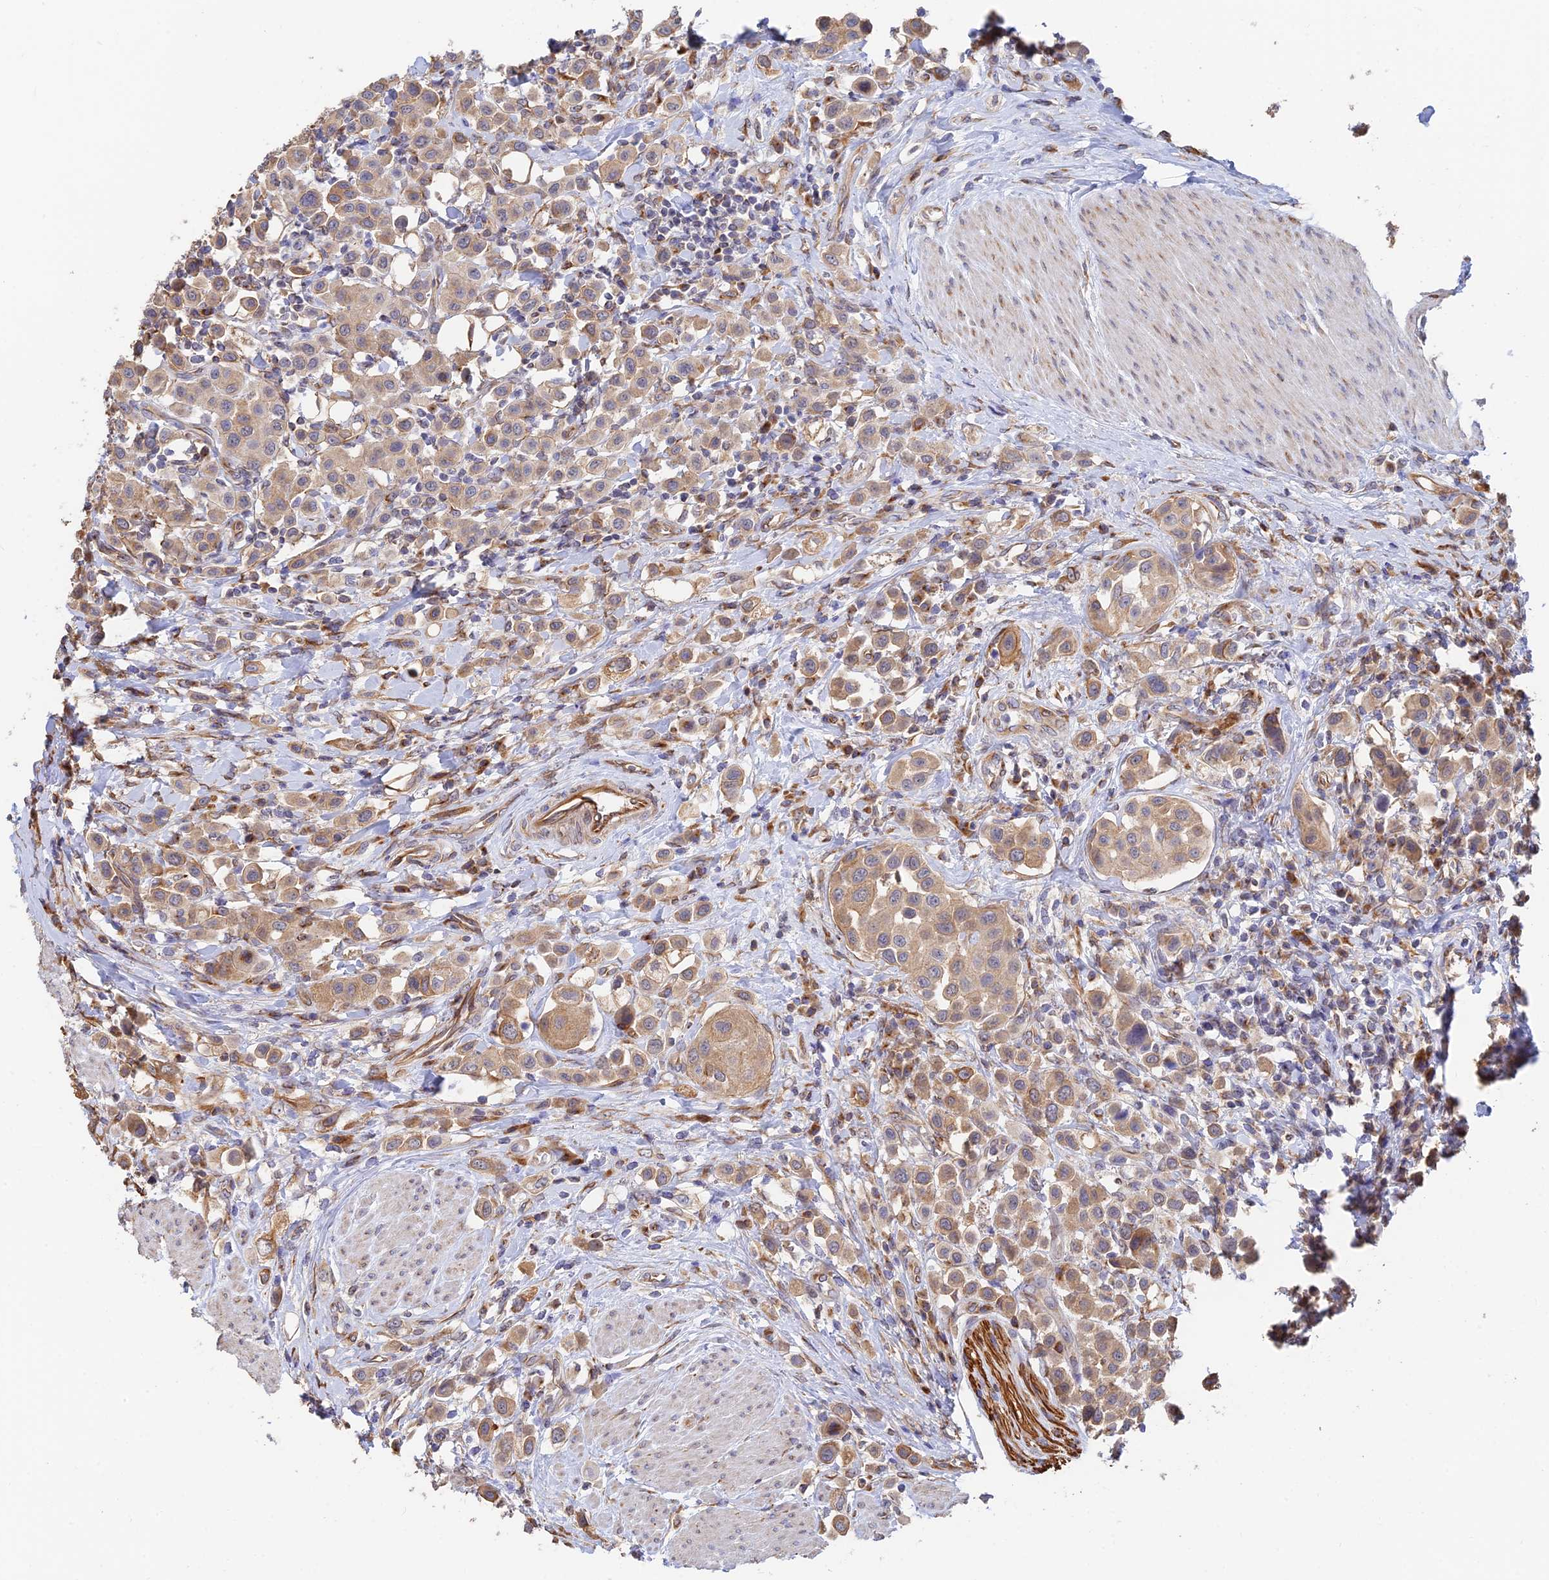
{"staining": {"intensity": "weak", "quantity": ">75%", "location": "cytoplasmic/membranous"}, "tissue": "urothelial cancer", "cell_type": "Tumor cells", "image_type": "cancer", "snomed": [{"axis": "morphology", "description": "Urothelial carcinoma, High grade"}, {"axis": "topography", "description": "Urinary bladder"}], "caption": "The image demonstrates immunohistochemical staining of urothelial cancer. There is weak cytoplasmic/membranous expression is appreciated in about >75% of tumor cells.", "gene": "WBP11", "patient": {"sex": "male", "age": 50}}